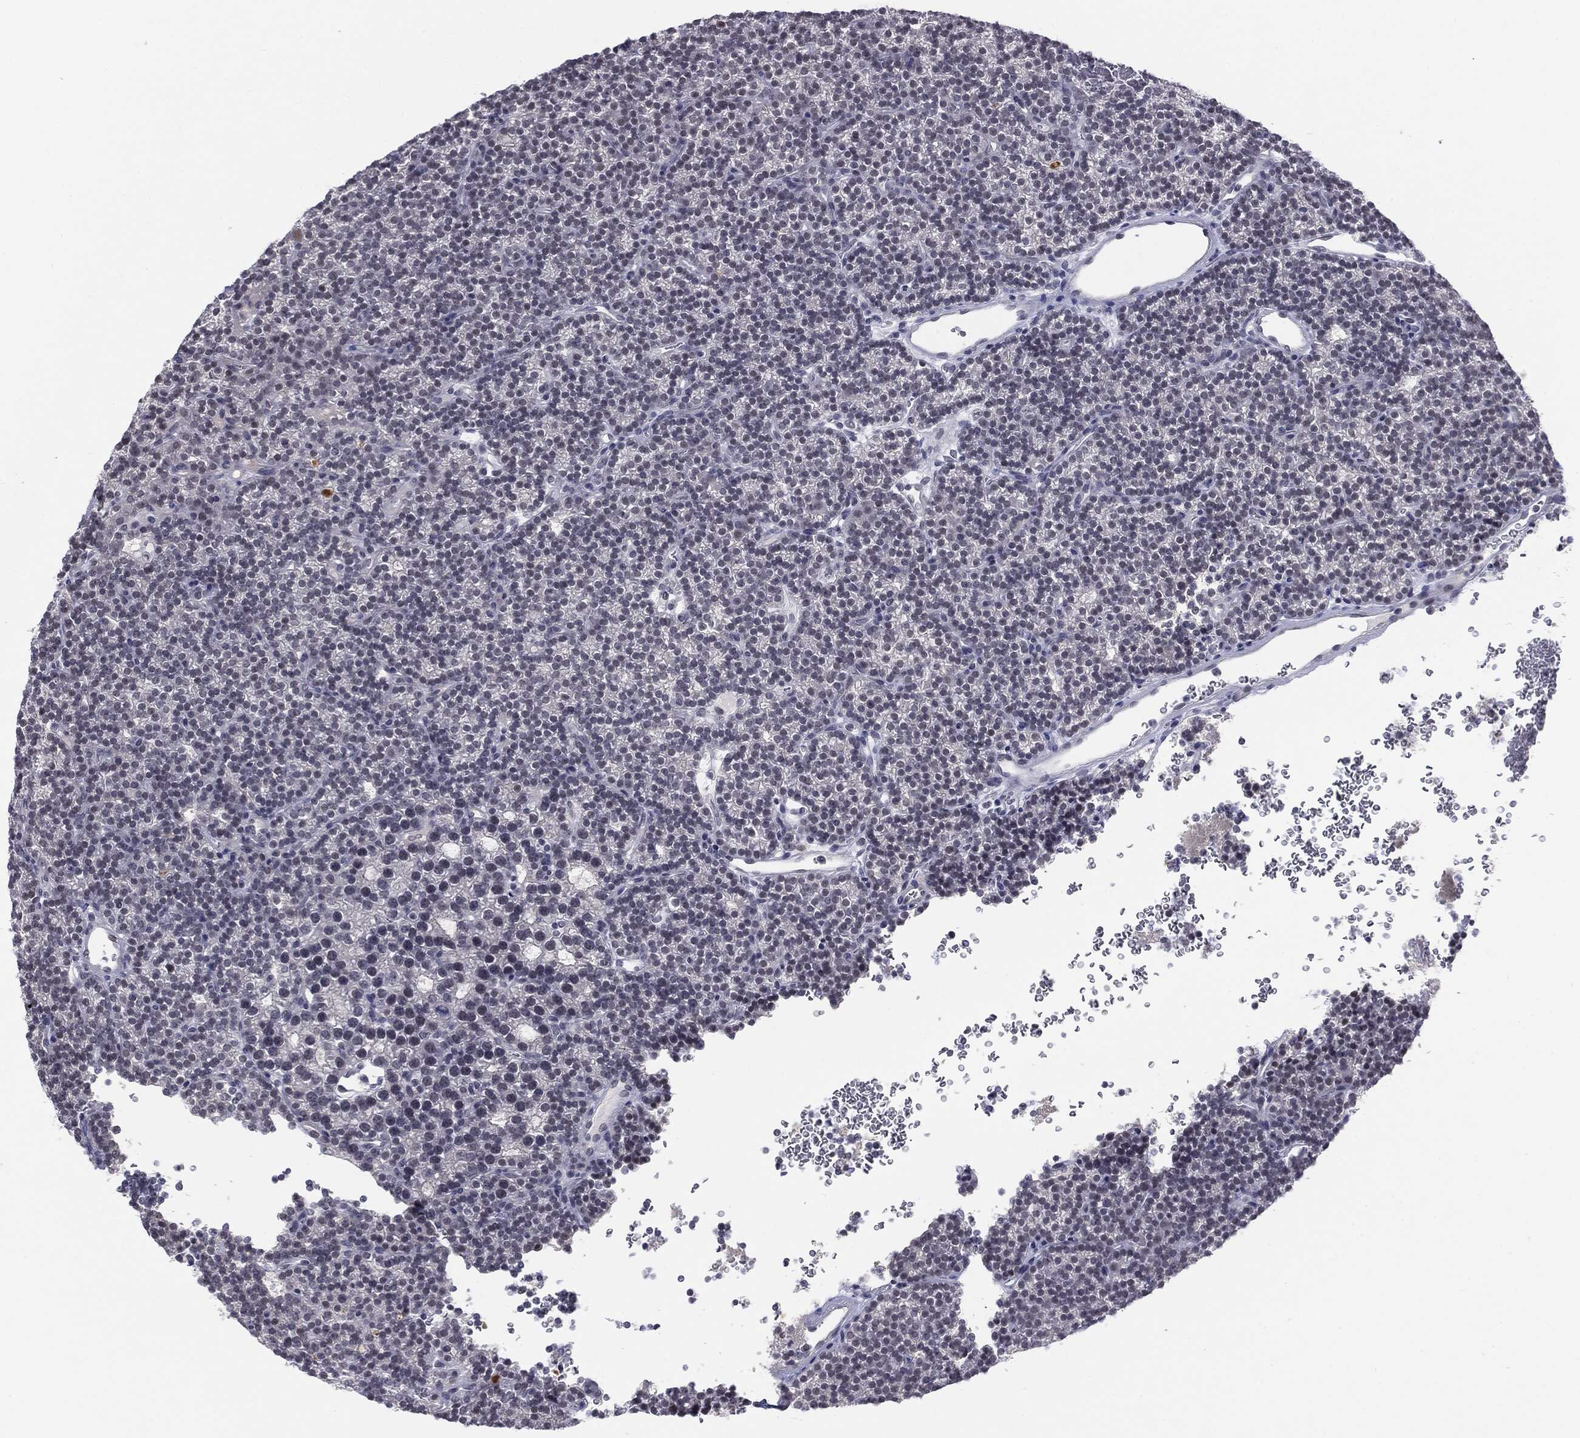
{"staining": {"intensity": "negative", "quantity": "none", "location": "none"}, "tissue": "parathyroid gland", "cell_type": "Glandular cells", "image_type": "normal", "snomed": [{"axis": "morphology", "description": "Normal tissue, NOS"}, {"axis": "topography", "description": "Parathyroid gland"}], "caption": "Glandular cells are negative for protein expression in unremarkable human parathyroid gland. The staining was performed using DAB (3,3'-diaminobenzidine) to visualize the protein expression in brown, while the nuclei were stained in blue with hematoxylin (Magnification: 20x).", "gene": "SLC5A5", "patient": {"sex": "female", "age": 42}}